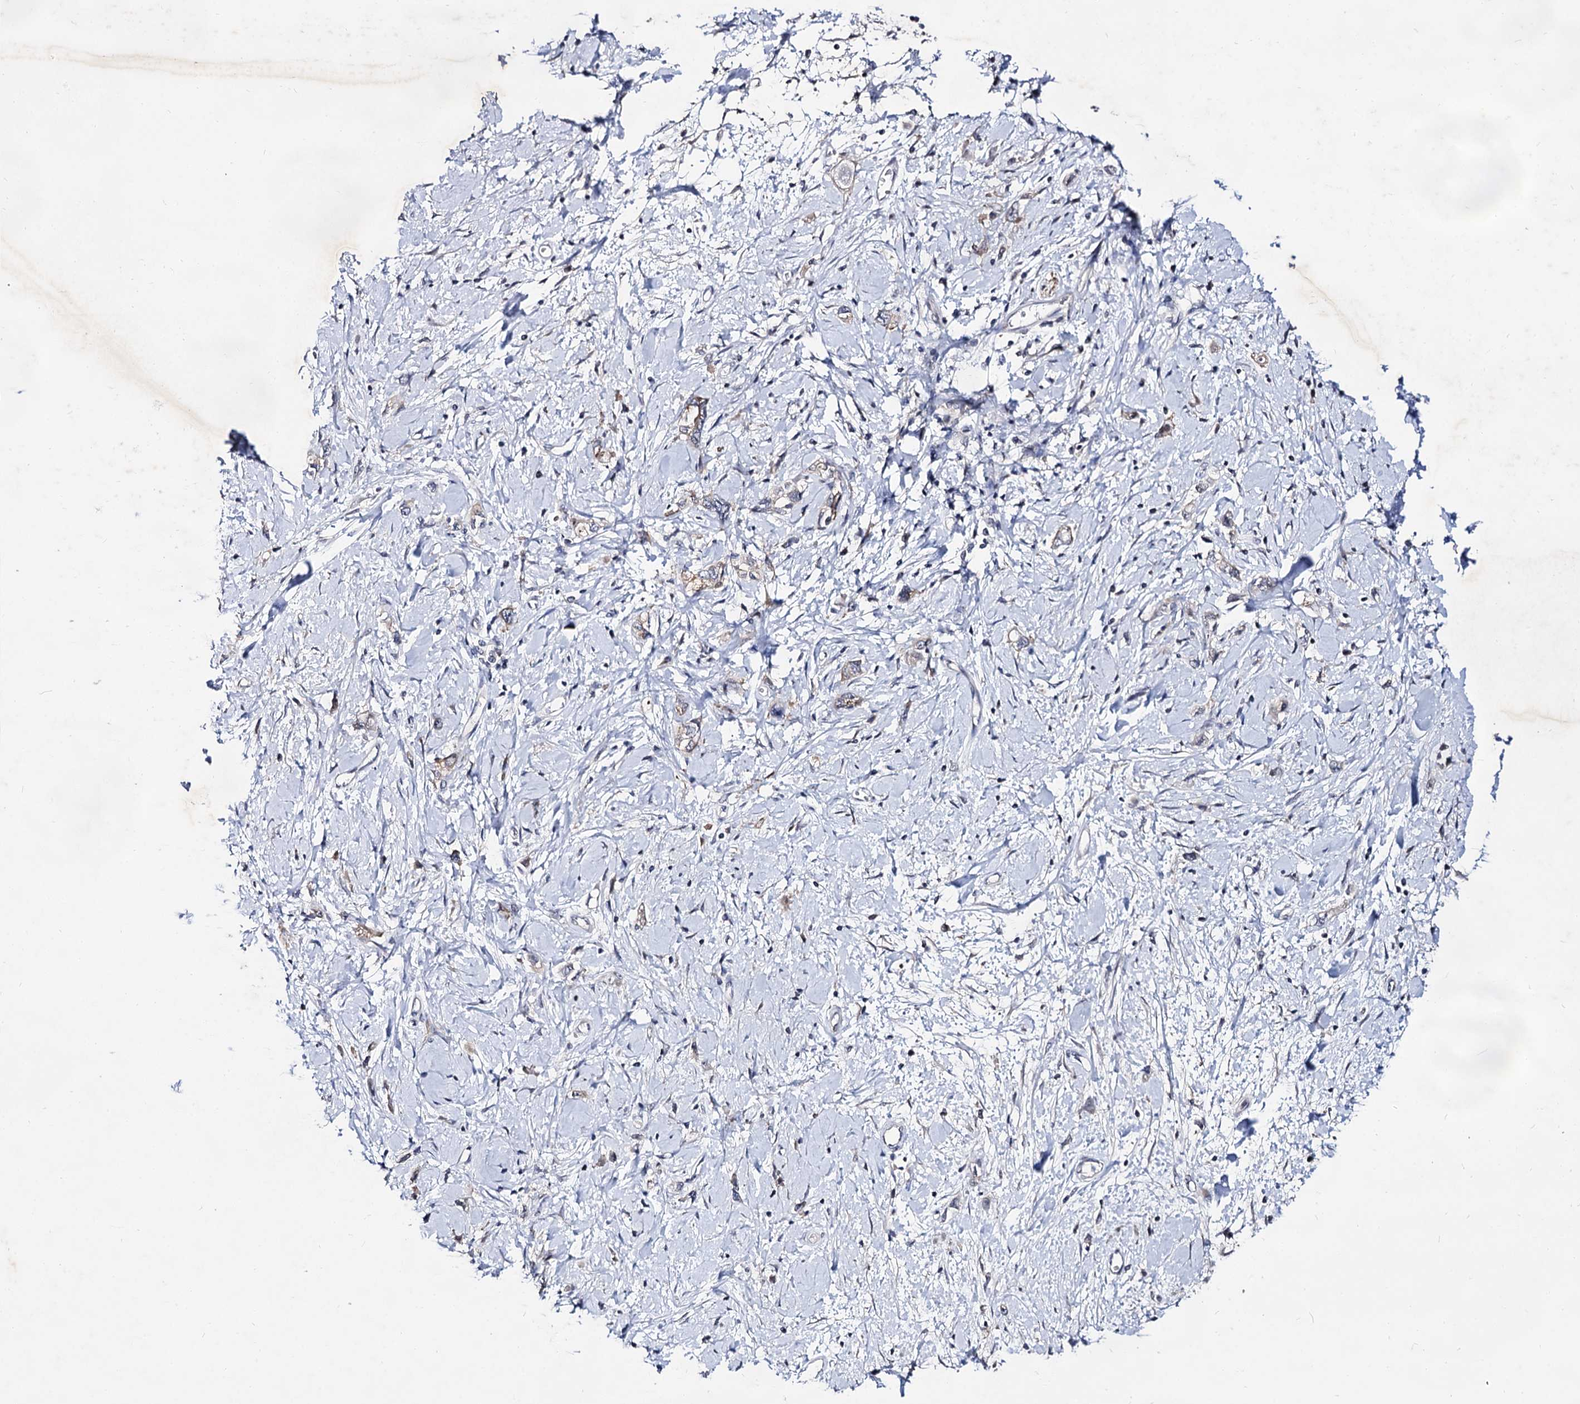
{"staining": {"intensity": "negative", "quantity": "none", "location": "none"}, "tissue": "stomach cancer", "cell_type": "Tumor cells", "image_type": "cancer", "snomed": [{"axis": "morphology", "description": "Adenocarcinoma, NOS"}, {"axis": "topography", "description": "Stomach"}], "caption": "This micrograph is of adenocarcinoma (stomach) stained with immunohistochemistry (IHC) to label a protein in brown with the nuclei are counter-stained blue. There is no expression in tumor cells.", "gene": "ARFIP2", "patient": {"sex": "female", "age": 76}}